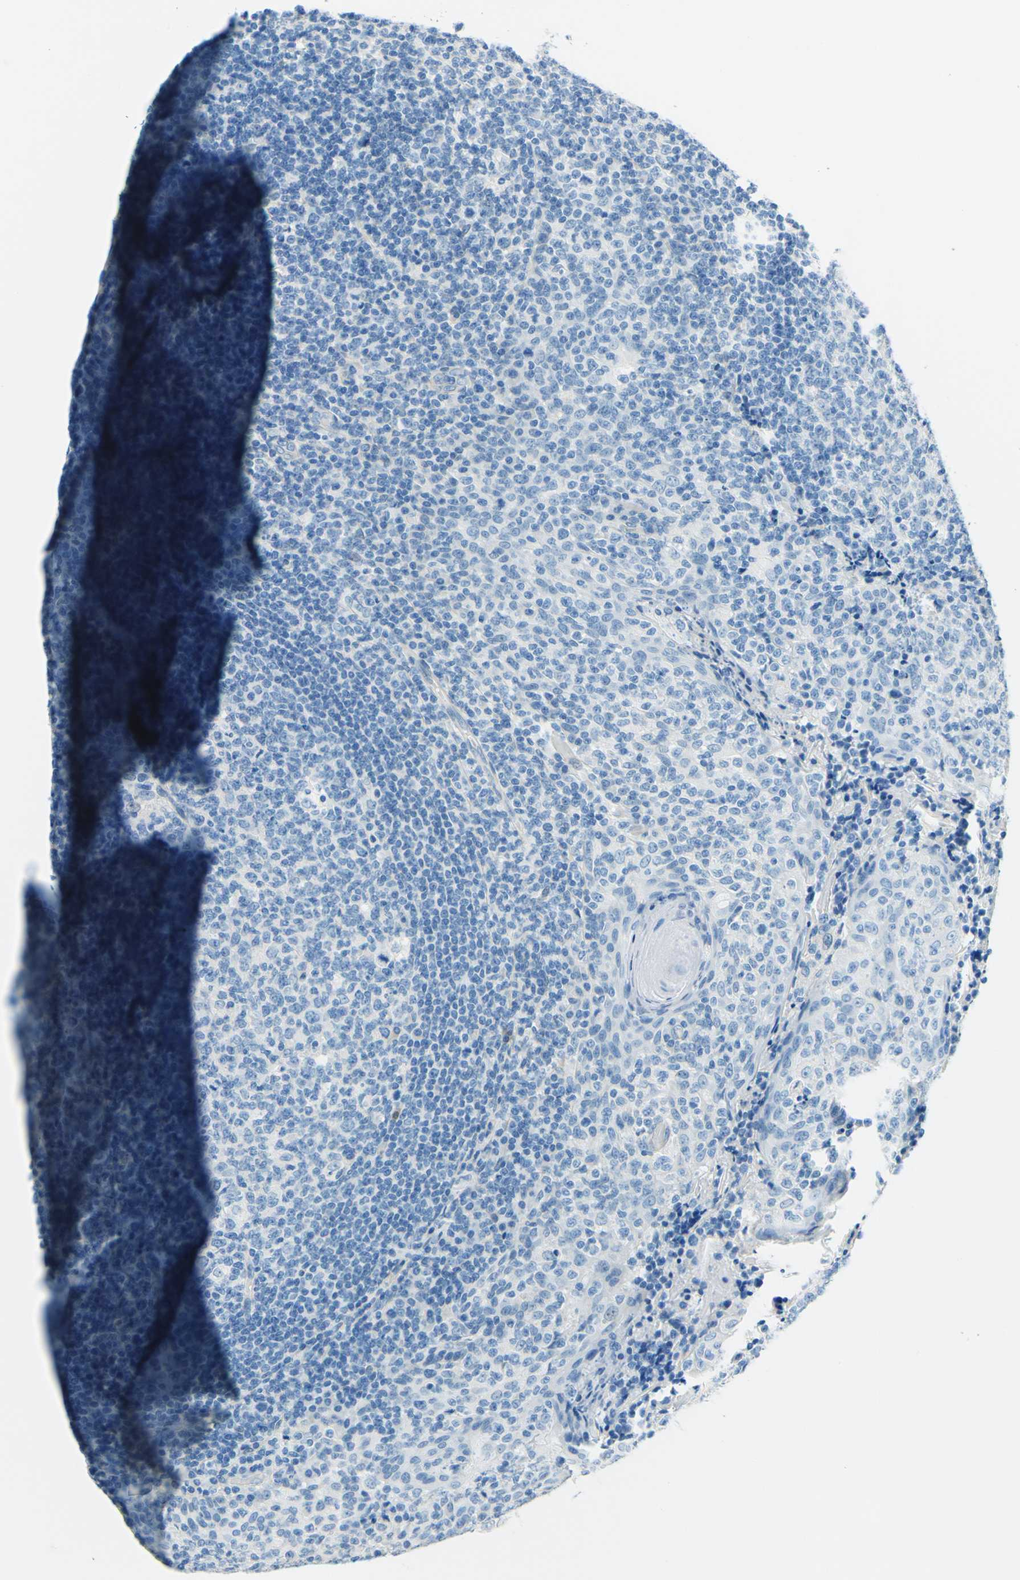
{"staining": {"intensity": "negative", "quantity": "none", "location": "none"}, "tissue": "tonsil", "cell_type": "Germinal center cells", "image_type": "normal", "snomed": [{"axis": "morphology", "description": "Normal tissue, NOS"}, {"axis": "topography", "description": "Tonsil"}], "caption": "This is an immunohistochemistry micrograph of benign tonsil. There is no positivity in germinal center cells.", "gene": "PASD1", "patient": {"sex": "female", "age": 19}}